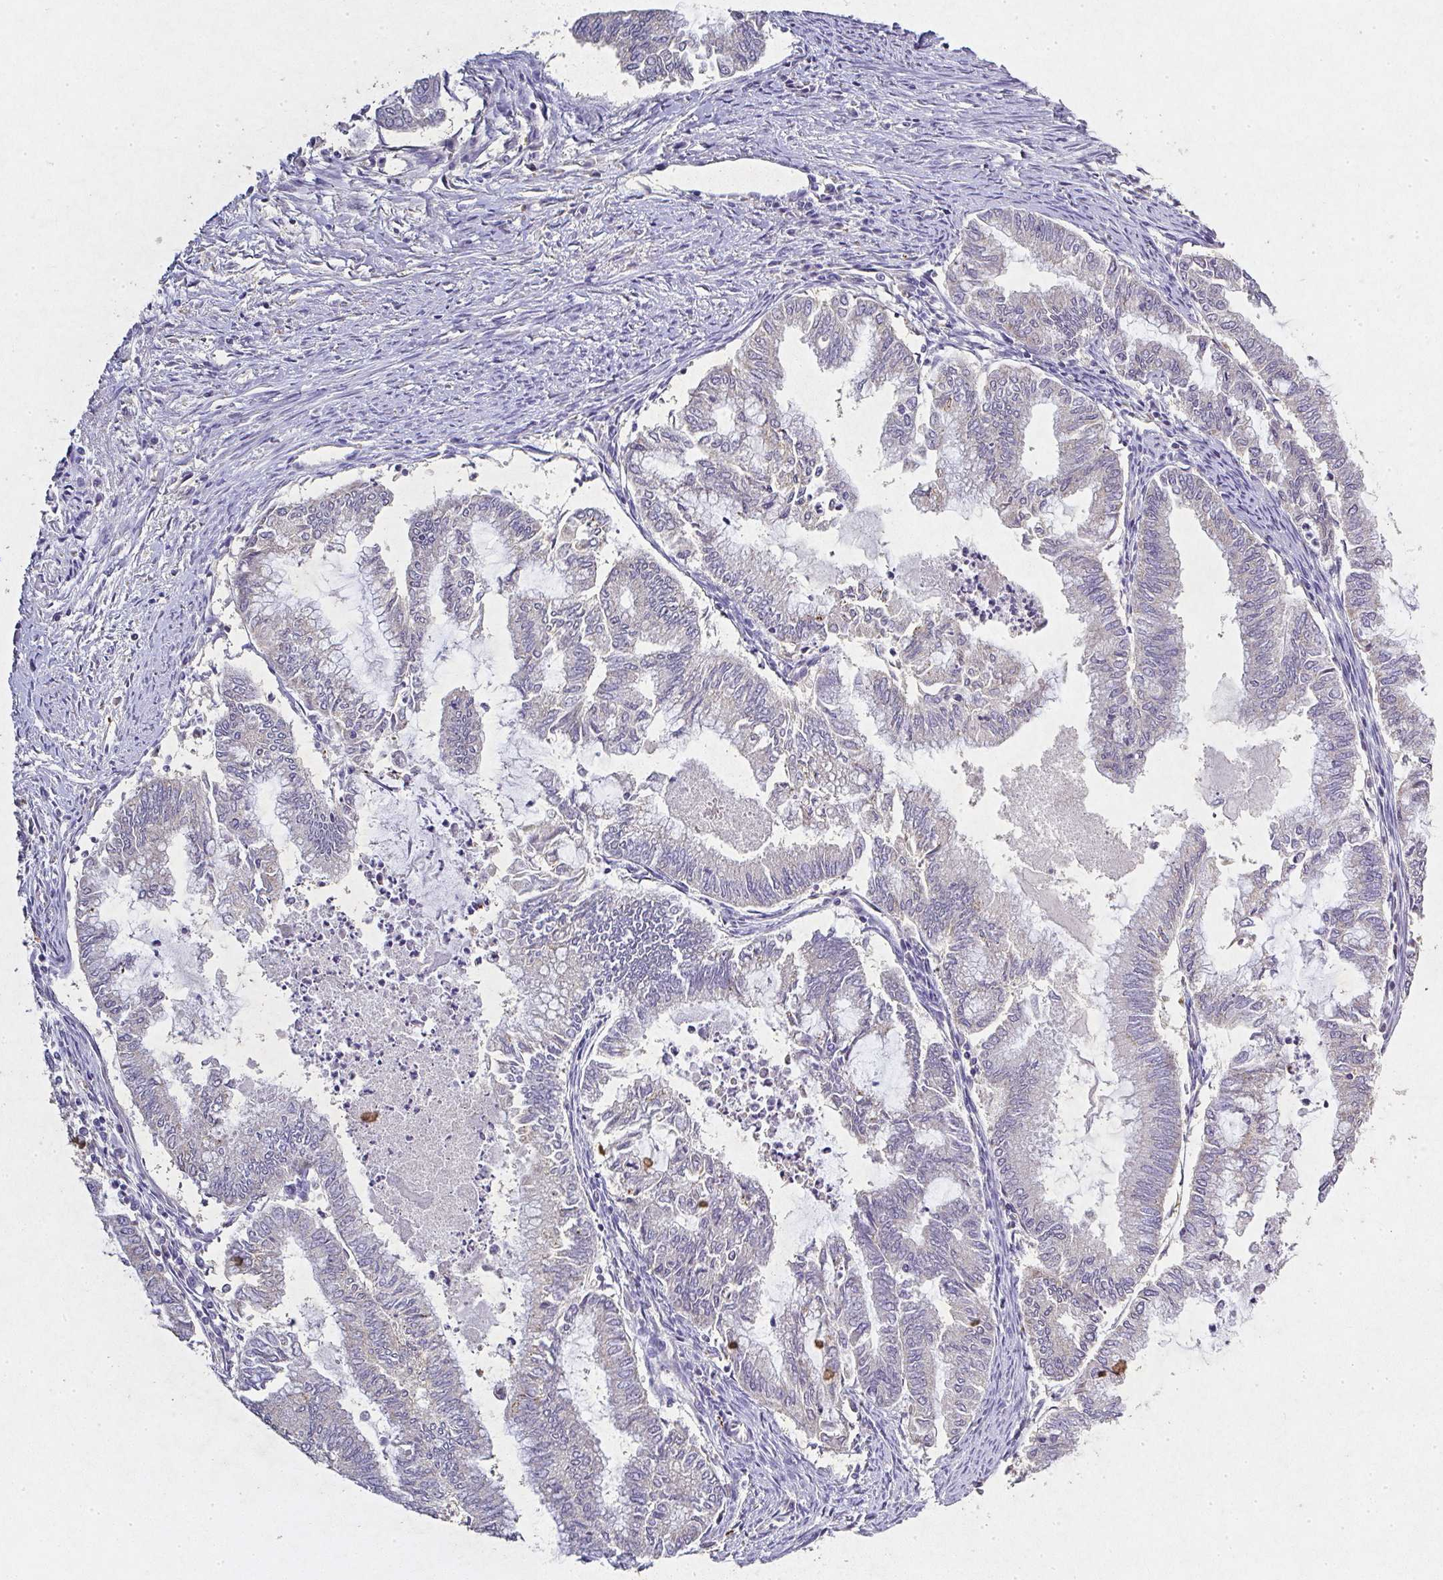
{"staining": {"intensity": "negative", "quantity": "none", "location": "none"}, "tissue": "endometrial cancer", "cell_type": "Tumor cells", "image_type": "cancer", "snomed": [{"axis": "morphology", "description": "Adenocarcinoma, NOS"}, {"axis": "topography", "description": "Endometrium"}], "caption": "The image exhibits no staining of tumor cells in endometrial cancer. The staining is performed using DAB (3,3'-diaminobenzidine) brown chromogen with nuclei counter-stained in using hematoxylin.", "gene": "RPS2", "patient": {"sex": "female", "age": 79}}